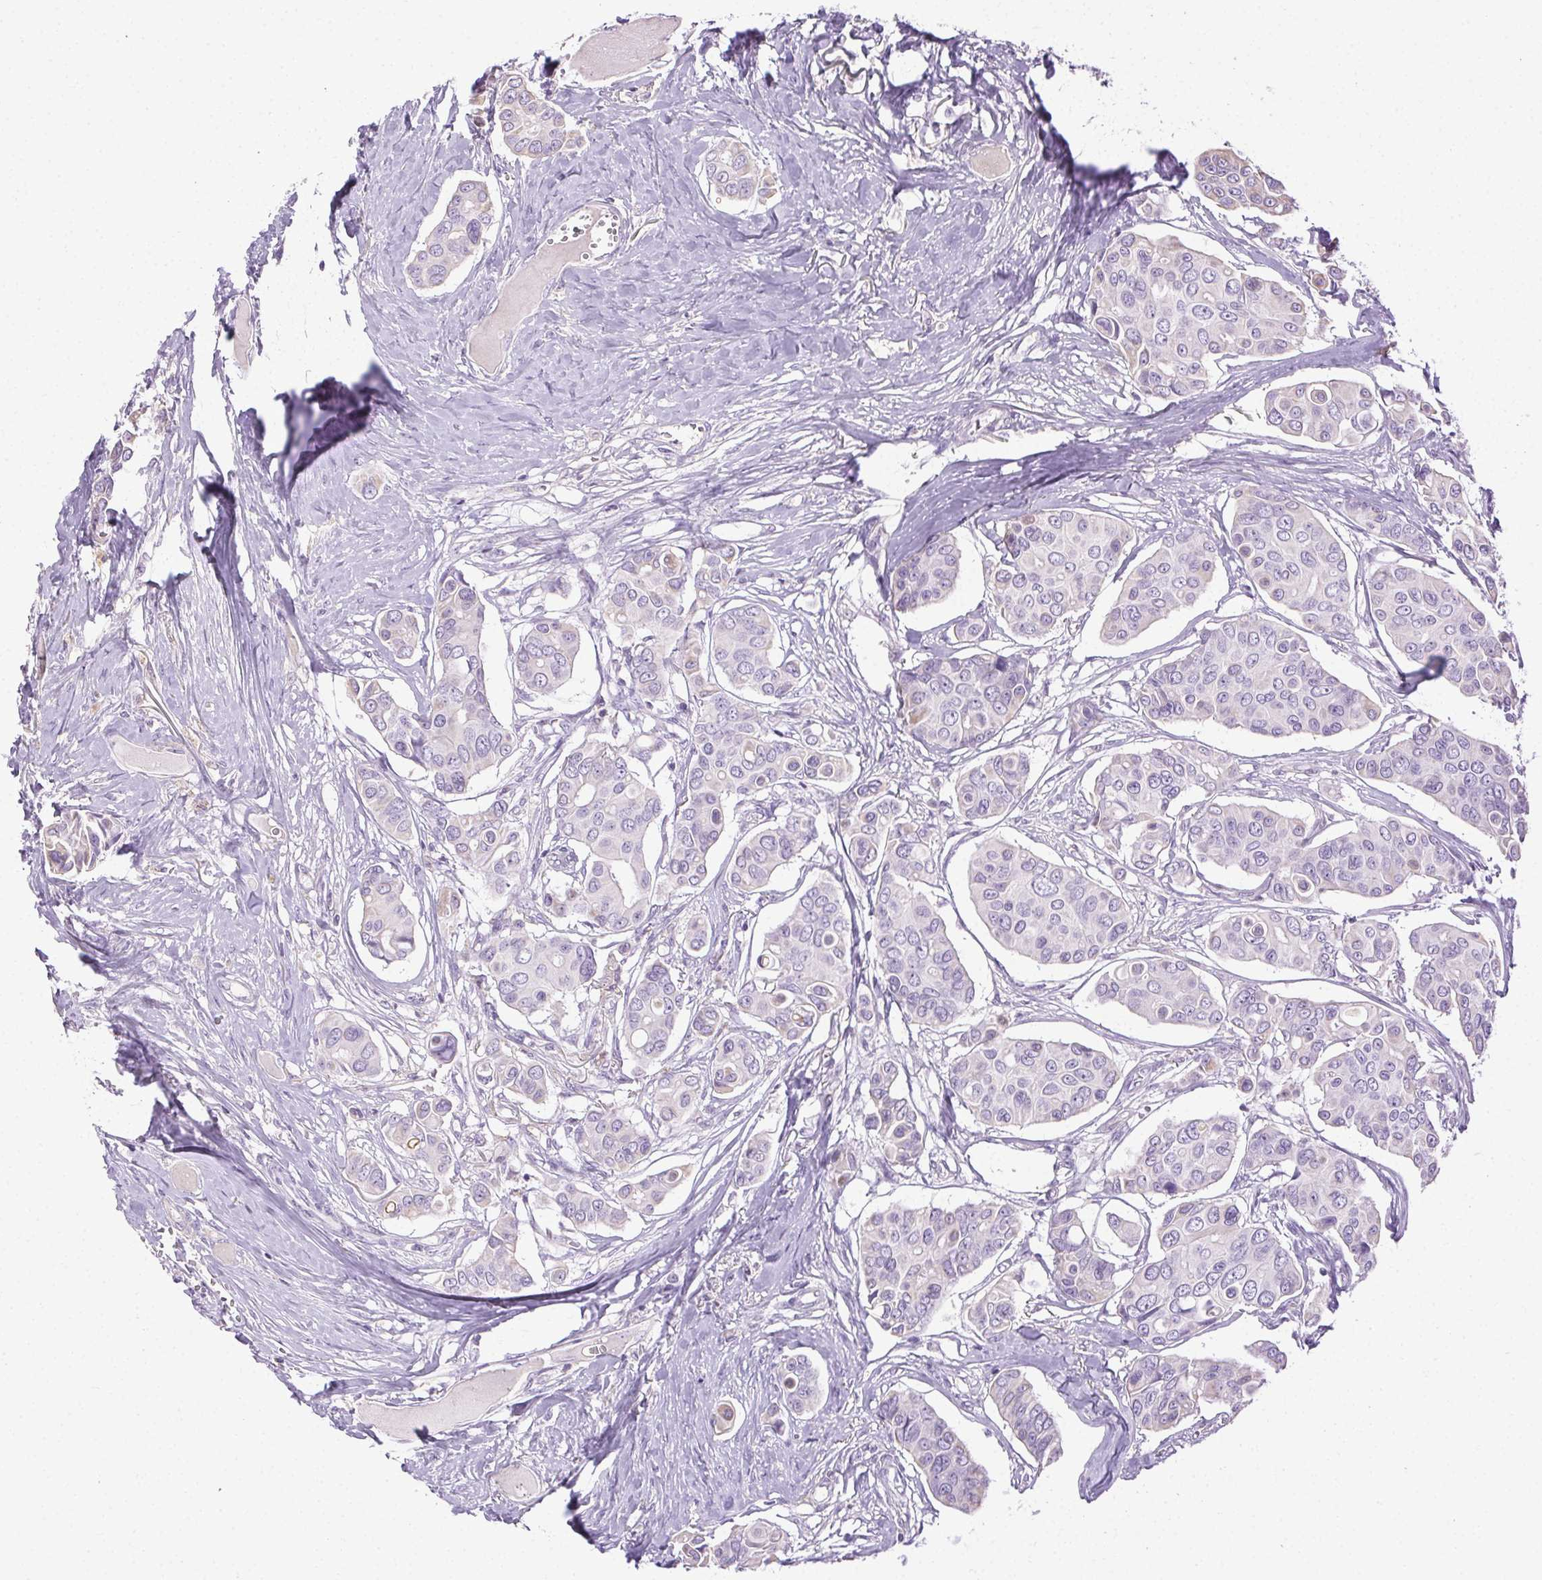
{"staining": {"intensity": "negative", "quantity": "none", "location": "none"}, "tissue": "breast cancer", "cell_type": "Tumor cells", "image_type": "cancer", "snomed": [{"axis": "morphology", "description": "Duct carcinoma"}, {"axis": "topography", "description": "Breast"}], "caption": "This is an IHC micrograph of human breast cancer (infiltrating ductal carcinoma). There is no staining in tumor cells.", "gene": "SYCE2", "patient": {"sex": "female", "age": 54}}